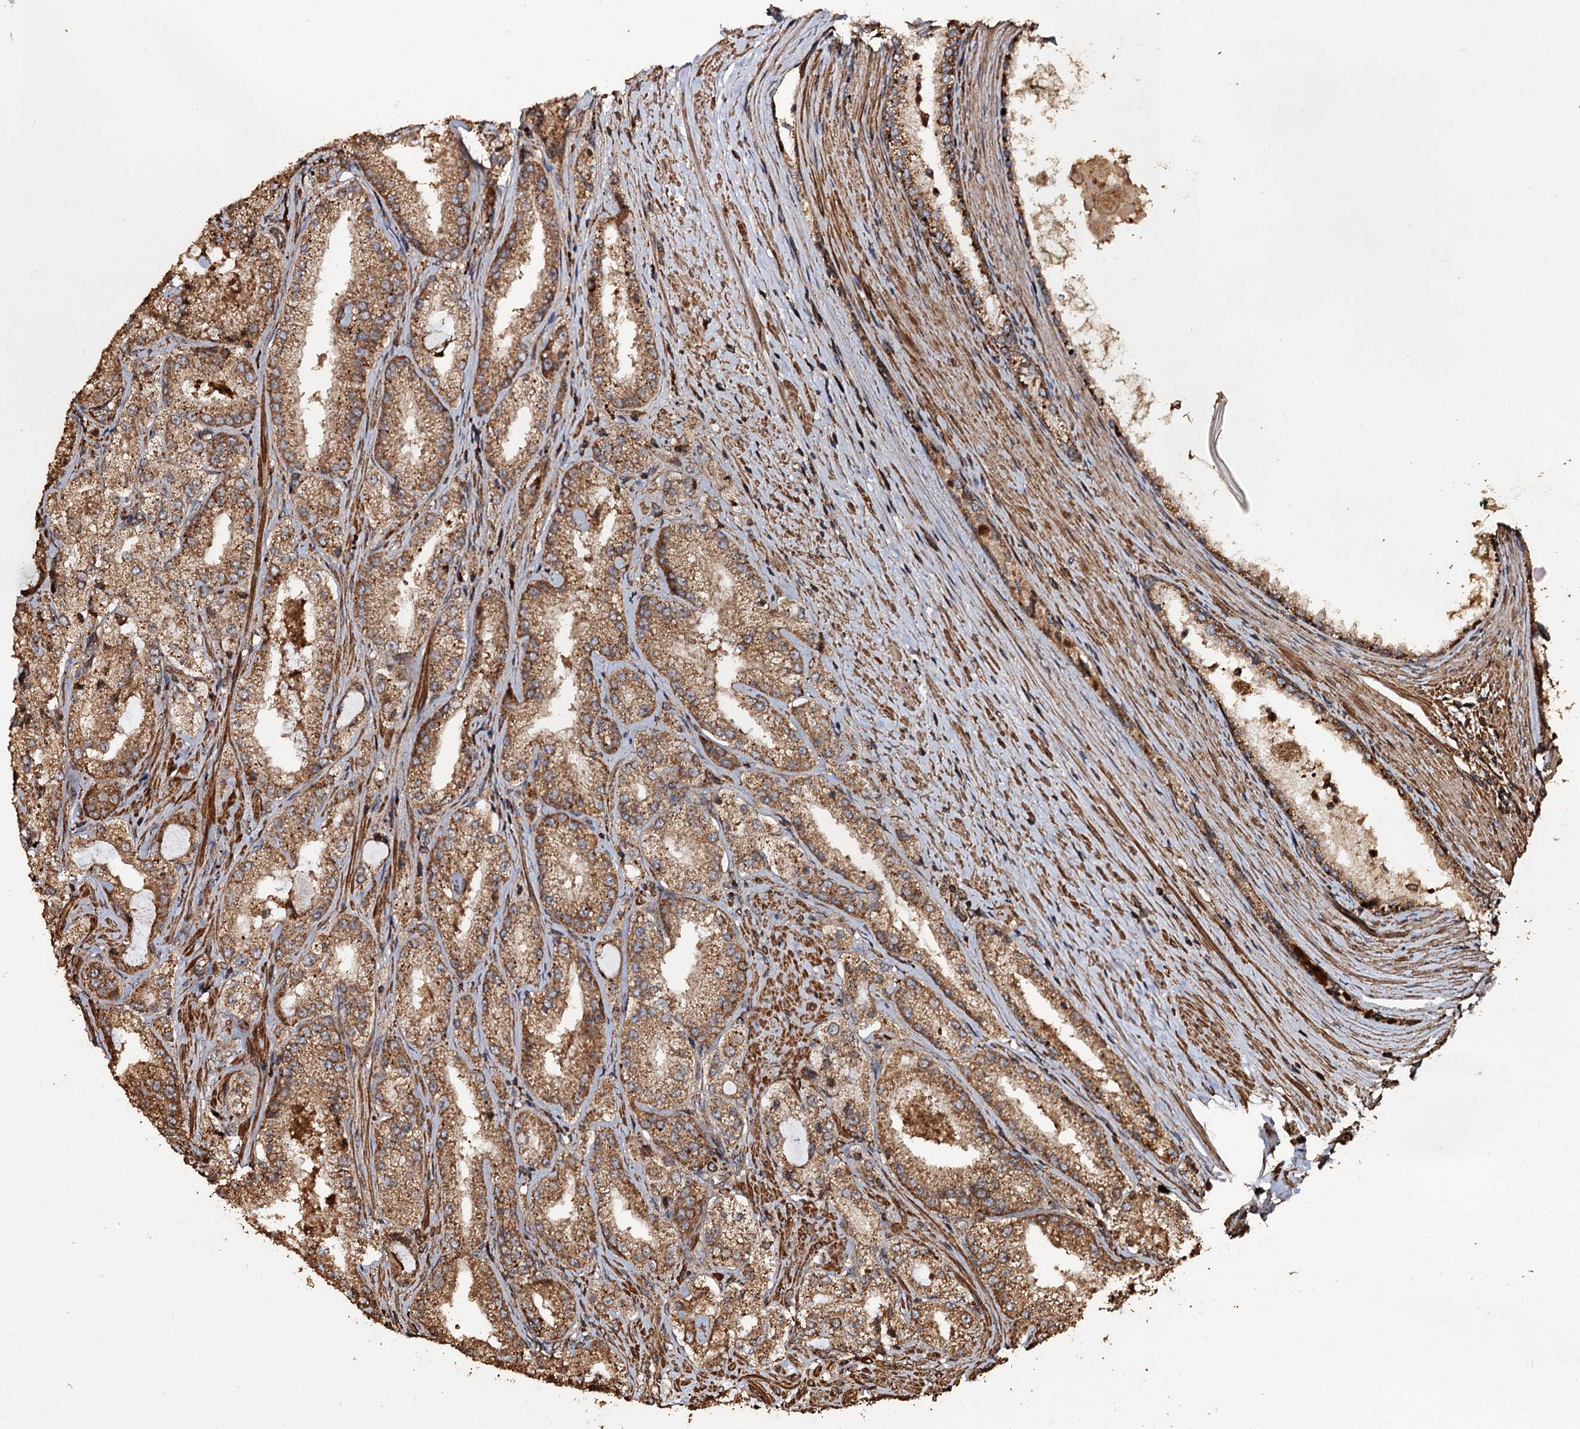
{"staining": {"intensity": "moderate", "quantity": ">75%", "location": "cytoplasmic/membranous"}, "tissue": "prostate cancer", "cell_type": "Tumor cells", "image_type": "cancer", "snomed": [{"axis": "morphology", "description": "Adenocarcinoma, Low grade"}, {"axis": "topography", "description": "Prostate"}], "caption": "Prostate adenocarcinoma (low-grade) was stained to show a protein in brown. There is medium levels of moderate cytoplasmic/membranous expression in approximately >75% of tumor cells.", "gene": "NOTCH2NLA", "patient": {"sex": "male", "age": 69}}